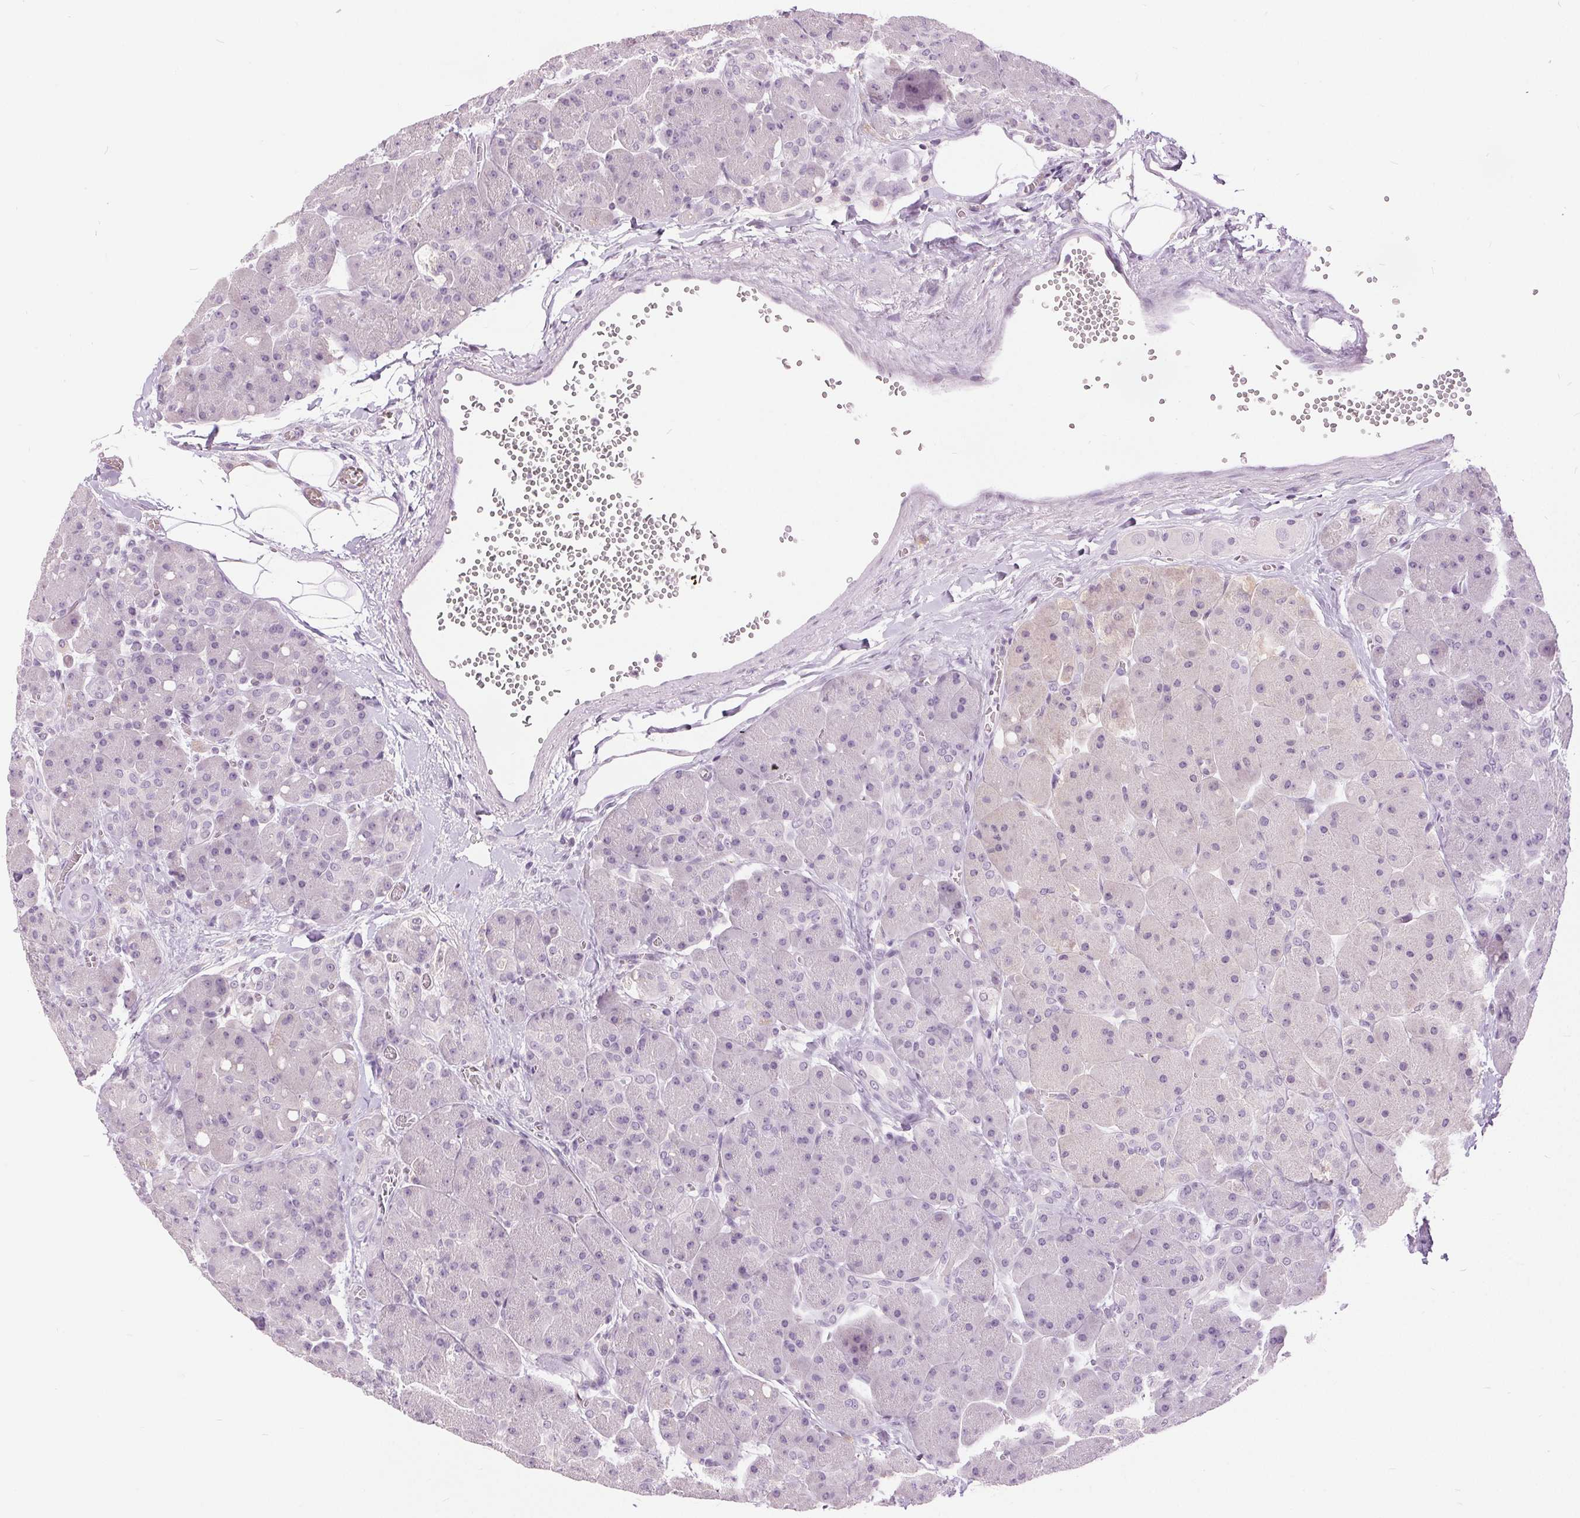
{"staining": {"intensity": "weak", "quantity": "<25%", "location": "cytoplasmic/membranous"}, "tissue": "pancreas", "cell_type": "Exocrine glandular cells", "image_type": "normal", "snomed": [{"axis": "morphology", "description": "Normal tissue, NOS"}, {"axis": "topography", "description": "Pancreas"}], "caption": "Immunohistochemistry of unremarkable pancreas reveals no expression in exocrine glandular cells.", "gene": "DSG3", "patient": {"sex": "male", "age": 55}}